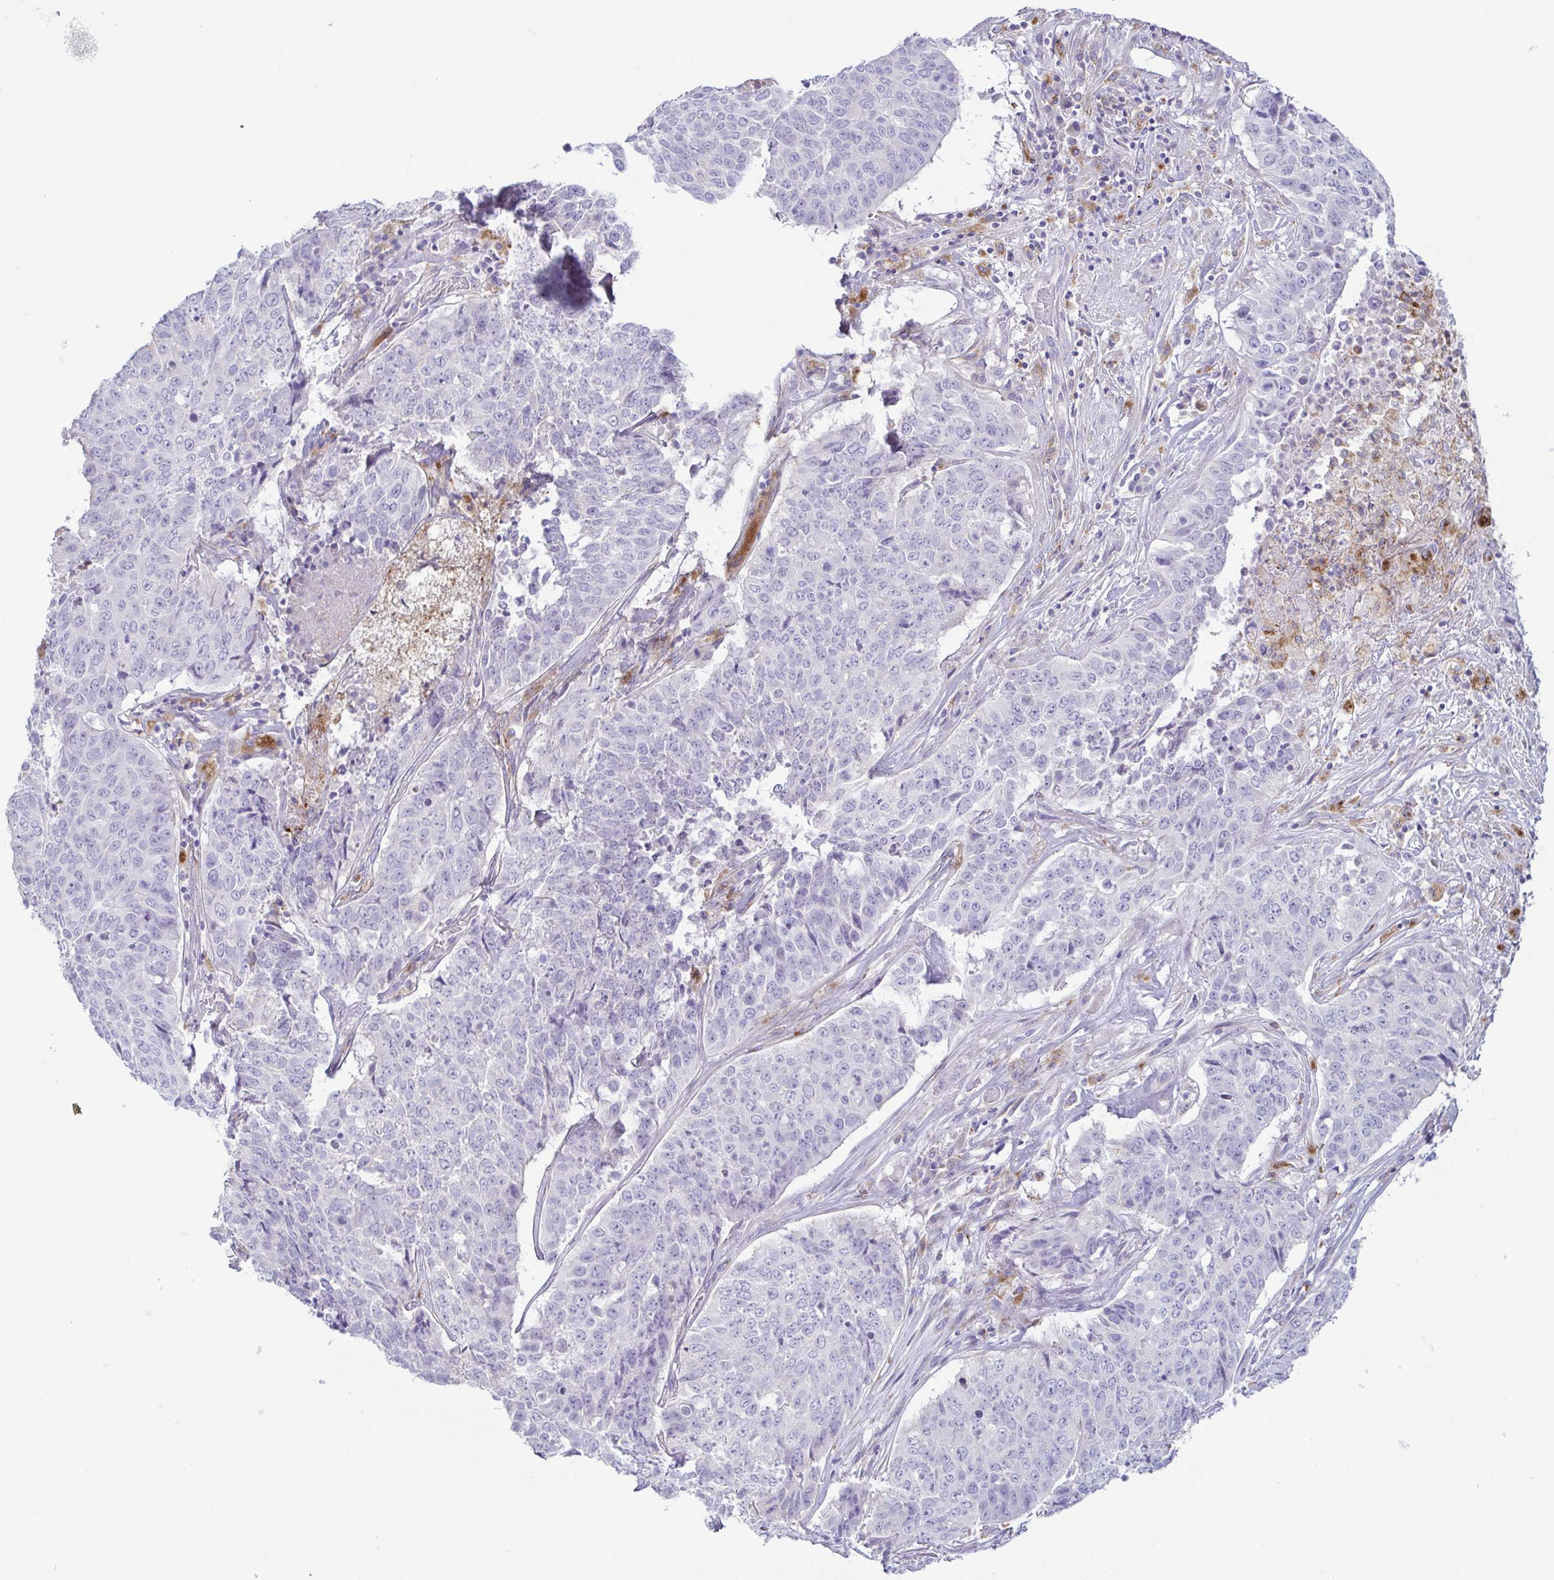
{"staining": {"intensity": "negative", "quantity": "none", "location": "none"}, "tissue": "lung cancer", "cell_type": "Tumor cells", "image_type": "cancer", "snomed": [{"axis": "morphology", "description": "Normal tissue, NOS"}, {"axis": "morphology", "description": "Squamous cell carcinoma, NOS"}, {"axis": "topography", "description": "Bronchus"}, {"axis": "topography", "description": "Lung"}], "caption": "IHC image of human lung cancer (squamous cell carcinoma) stained for a protein (brown), which reveals no expression in tumor cells.", "gene": "ATP6V1G2", "patient": {"sex": "male", "age": 64}}